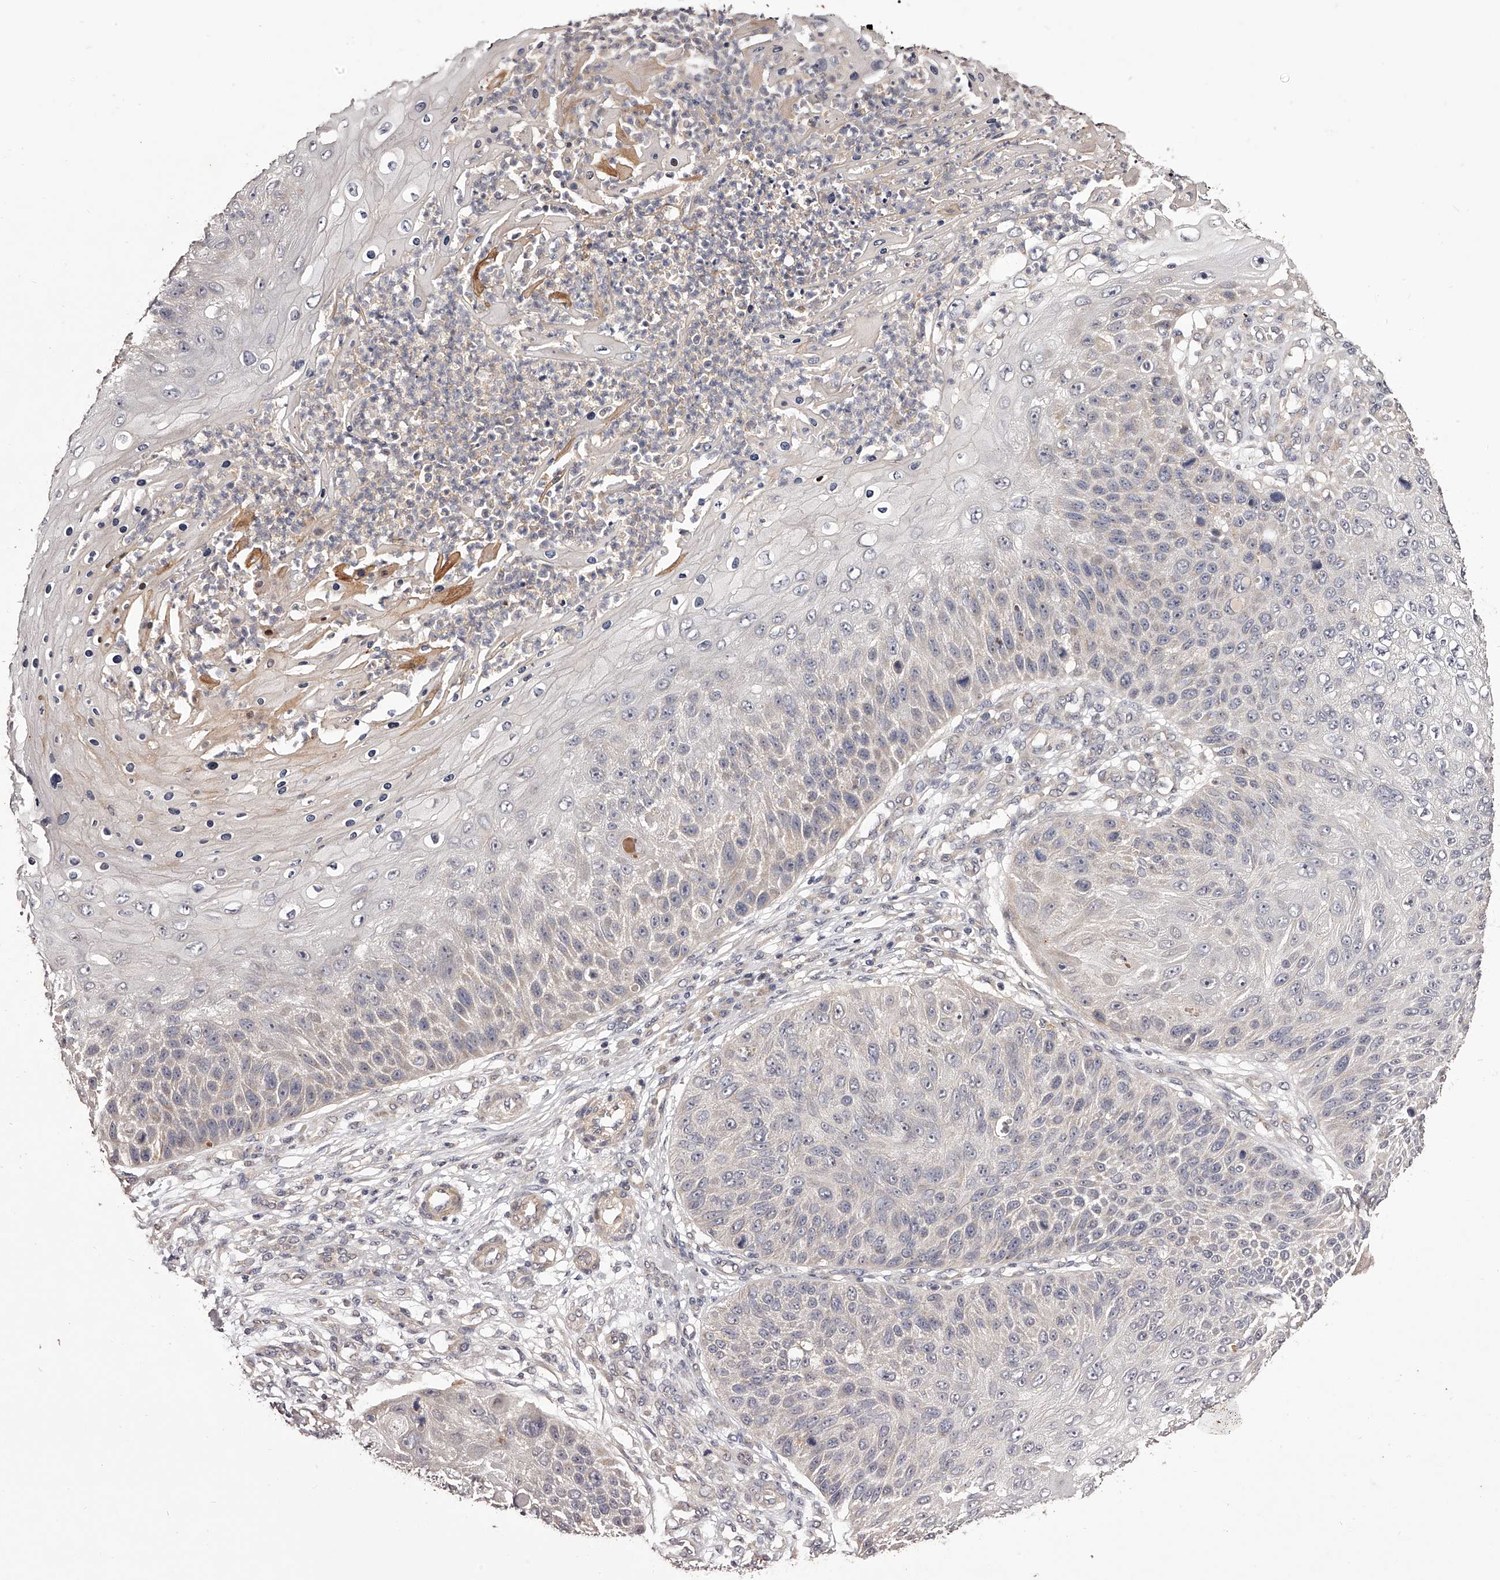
{"staining": {"intensity": "weak", "quantity": "<25%", "location": "cytoplasmic/membranous"}, "tissue": "skin cancer", "cell_type": "Tumor cells", "image_type": "cancer", "snomed": [{"axis": "morphology", "description": "Squamous cell carcinoma, NOS"}, {"axis": "topography", "description": "Skin"}], "caption": "Human skin cancer (squamous cell carcinoma) stained for a protein using IHC displays no staining in tumor cells.", "gene": "ODF2L", "patient": {"sex": "female", "age": 88}}